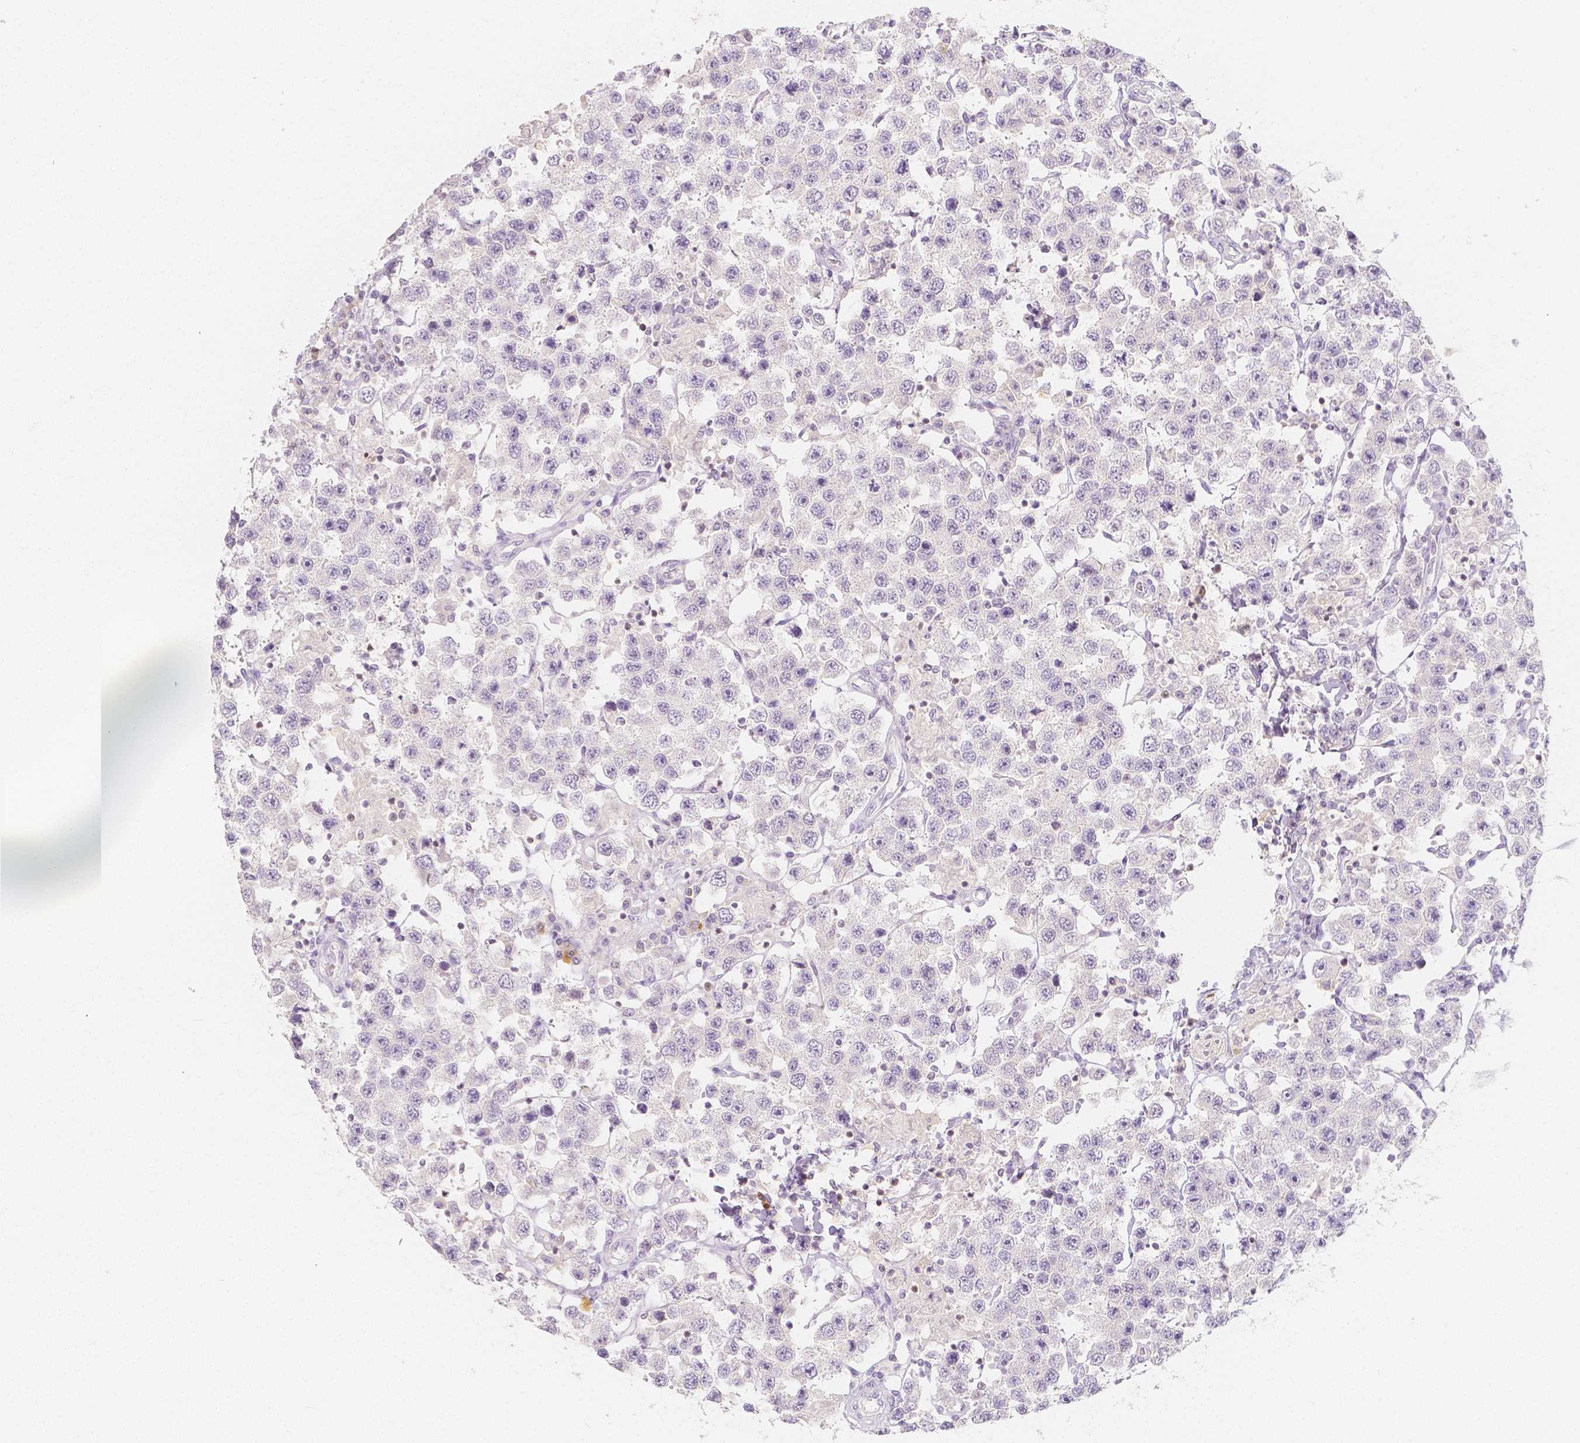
{"staining": {"intensity": "negative", "quantity": "none", "location": "none"}, "tissue": "testis cancer", "cell_type": "Tumor cells", "image_type": "cancer", "snomed": [{"axis": "morphology", "description": "Seminoma, NOS"}, {"axis": "topography", "description": "Testis"}], "caption": "An immunohistochemistry photomicrograph of testis cancer is shown. There is no staining in tumor cells of testis cancer.", "gene": "BATF", "patient": {"sex": "male", "age": 45}}